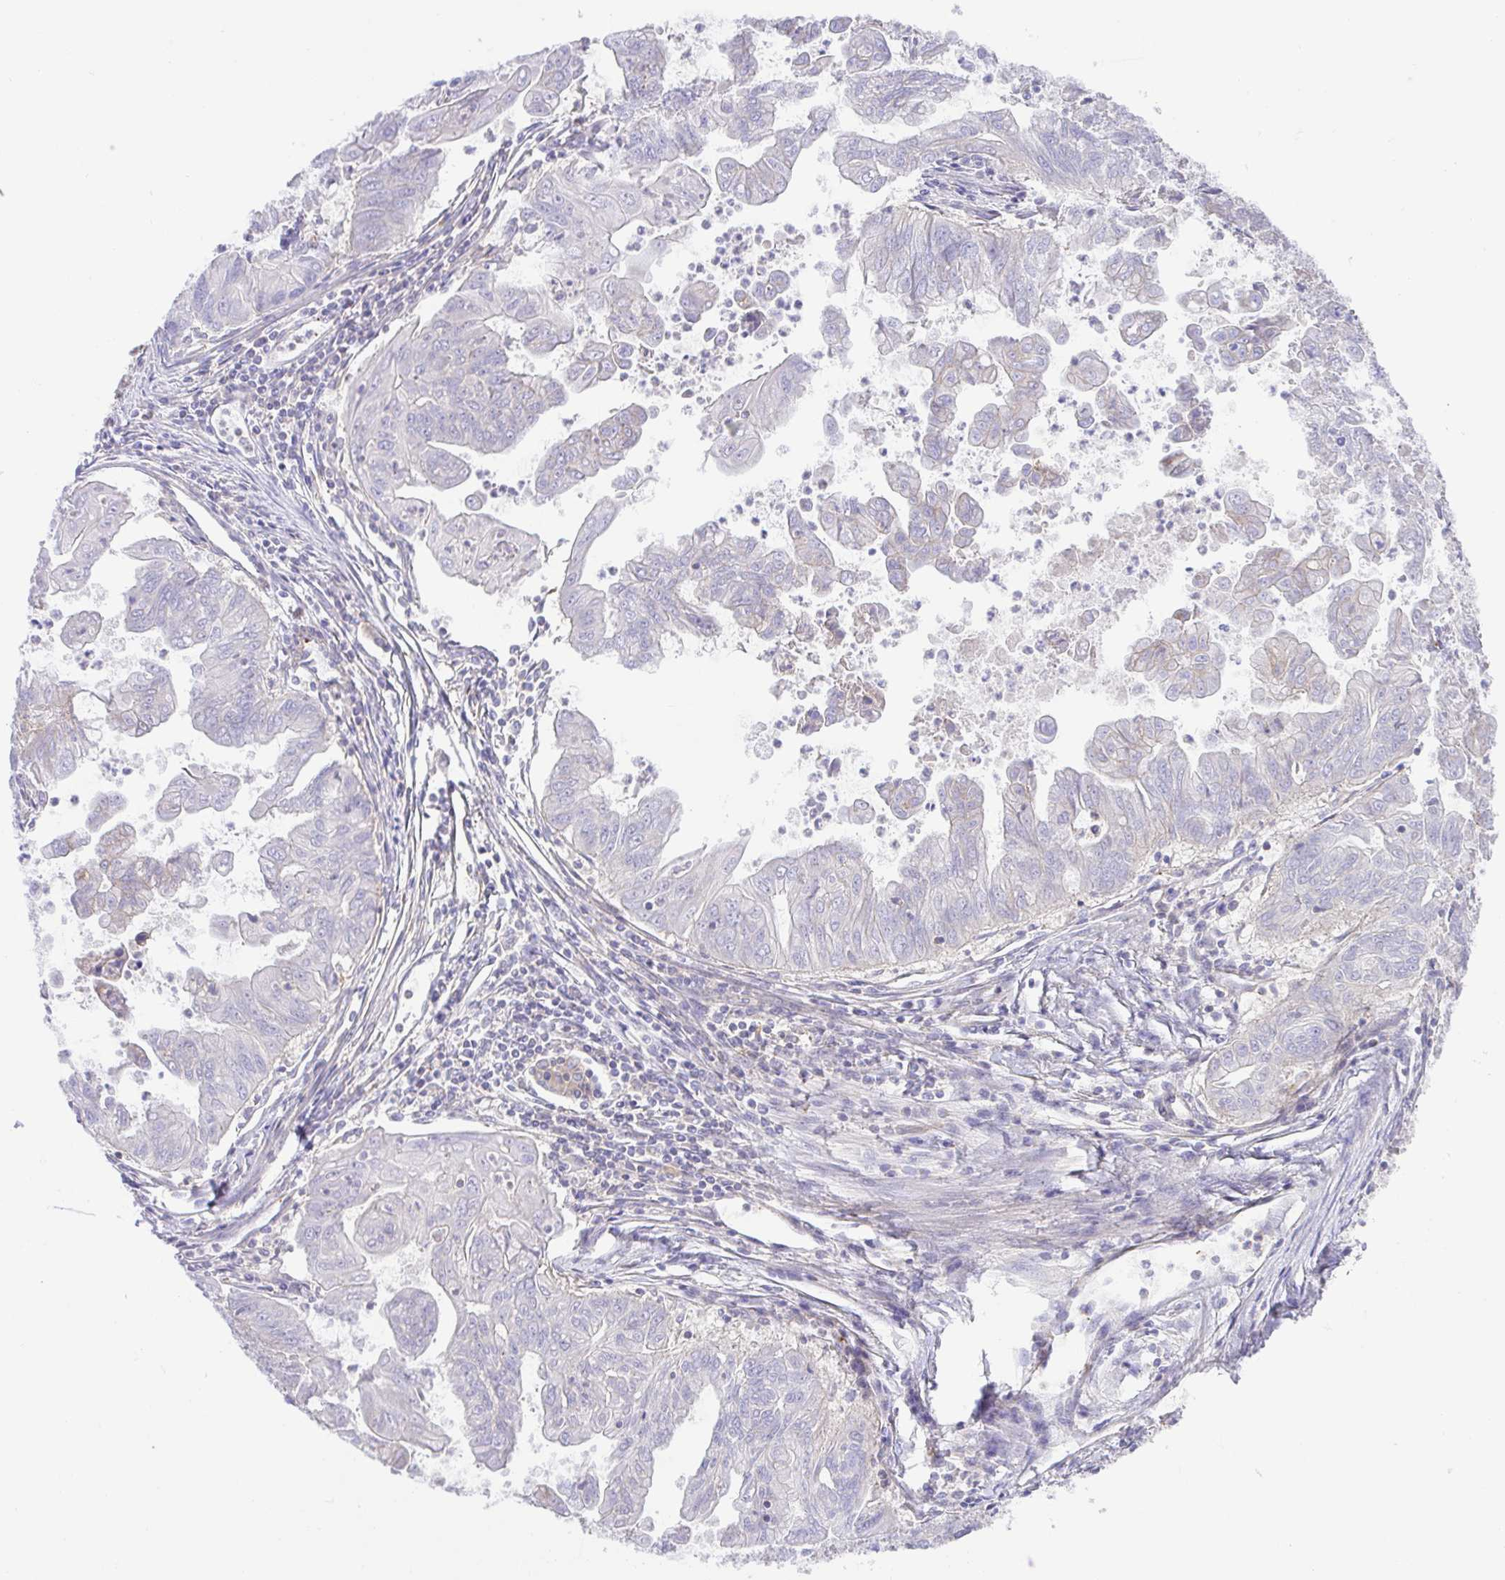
{"staining": {"intensity": "negative", "quantity": "none", "location": "none"}, "tissue": "stomach cancer", "cell_type": "Tumor cells", "image_type": "cancer", "snomed": [{"axis": "morphology", "description": "Adenocarcinoma, NOS"}, {"axis": "topography", "description": "Stomach, upper"}], "caption": "This is a image of IHC staining of stomach adenocarcinoma, which shows no staining in tumor cells.", "gene": "PRR14L", "patient": {"sex": "male", "age": 80}}